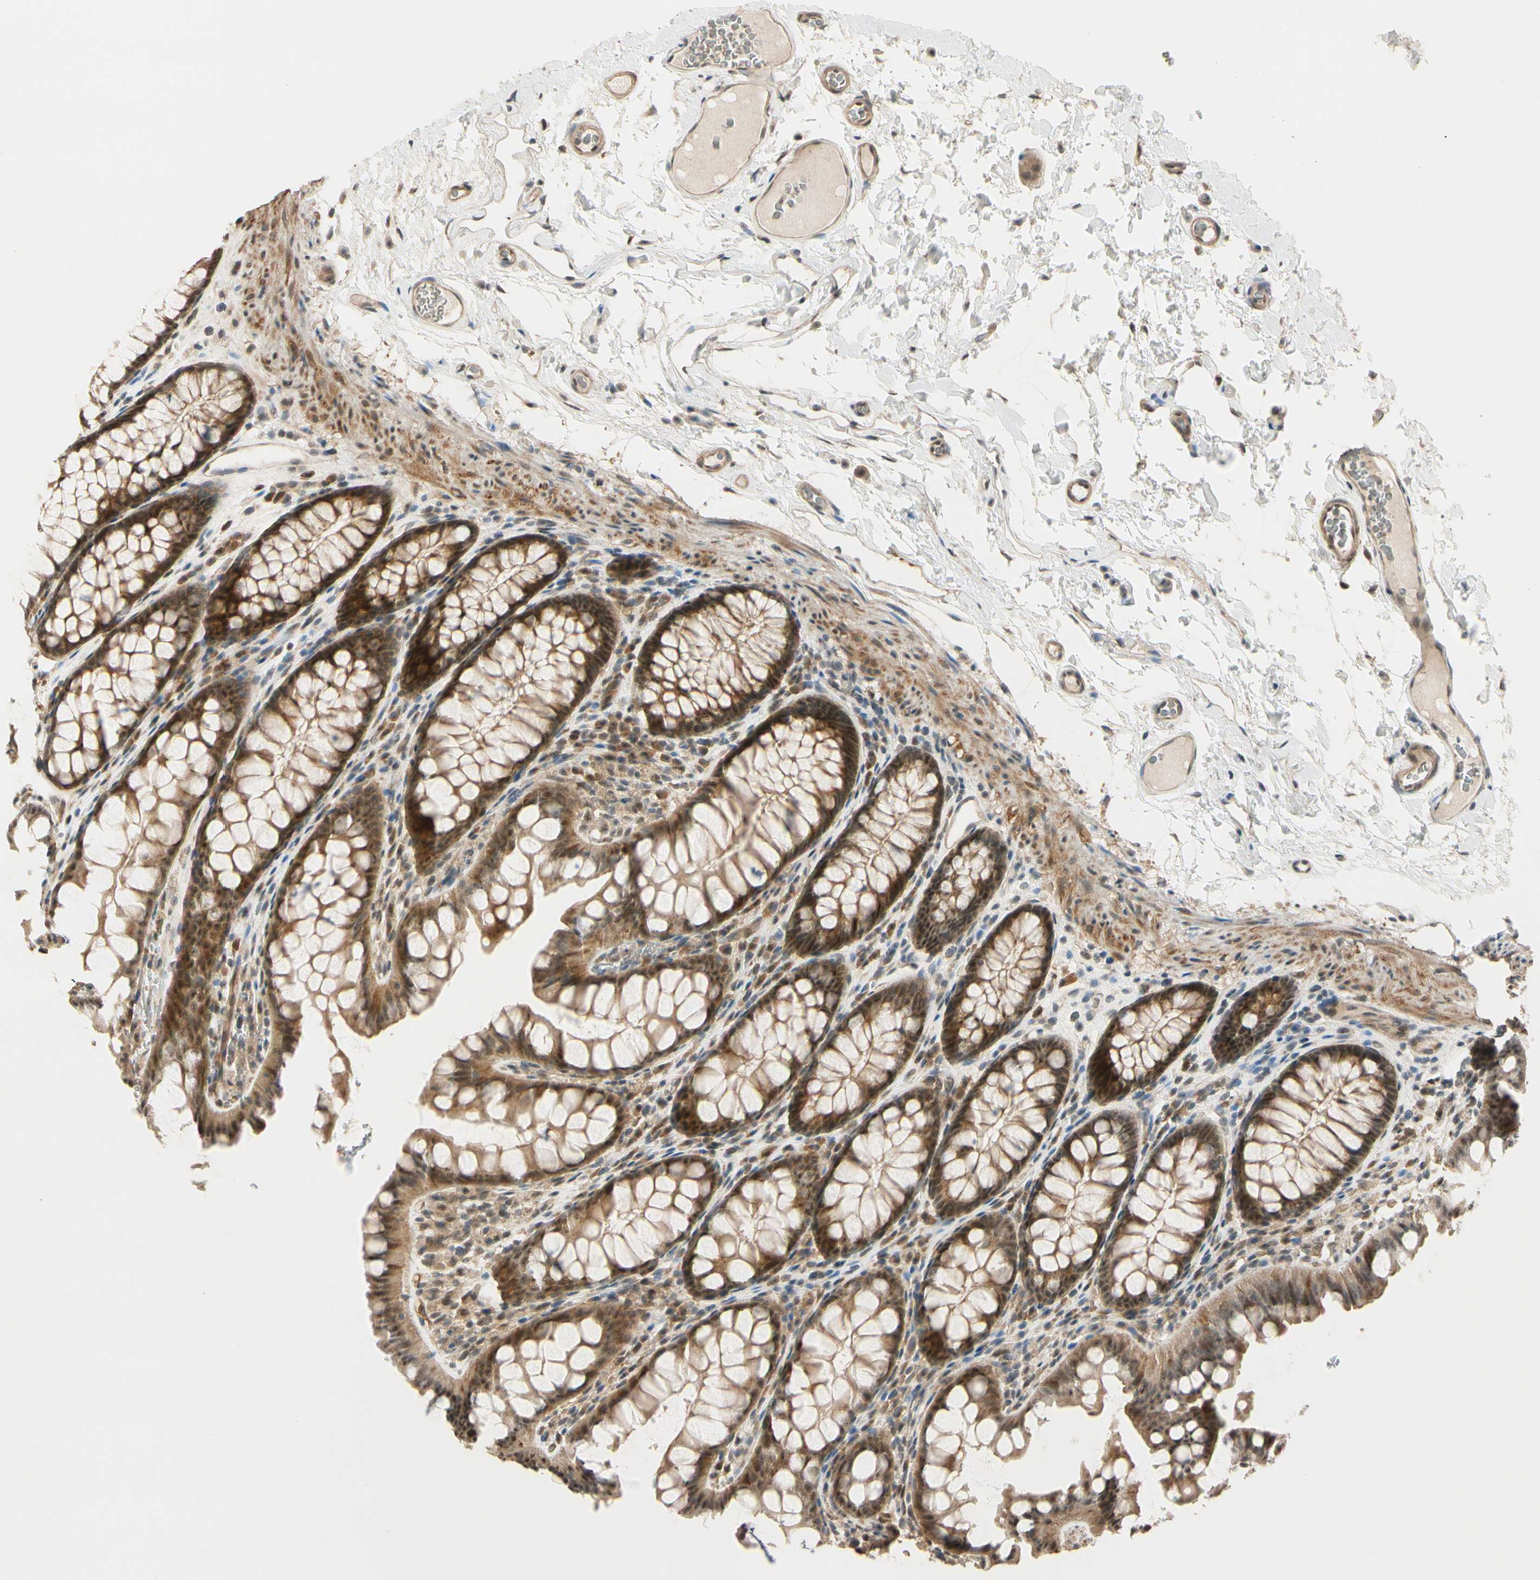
{"staining": {"intensity": "moderate", "quantity": ">75%", "location": "cytoplasmic/membranous"}, "tissue": "colon", "cell_type": "Endothelial cells", "image_type": "normal", "snomed": [{"axis": "morphology", "description": "Normal tissue, NOS"}, {"axis": "topography", "description": "Colon"}], "caption": "Immunohistochemical staining of unremarkable colon displays medium levels of moderate cytoplasmic/membranous staining in about >75% of endothelial cells.", "gene": "MCPH1", "patient": {"sex": "female", "age": 55}}